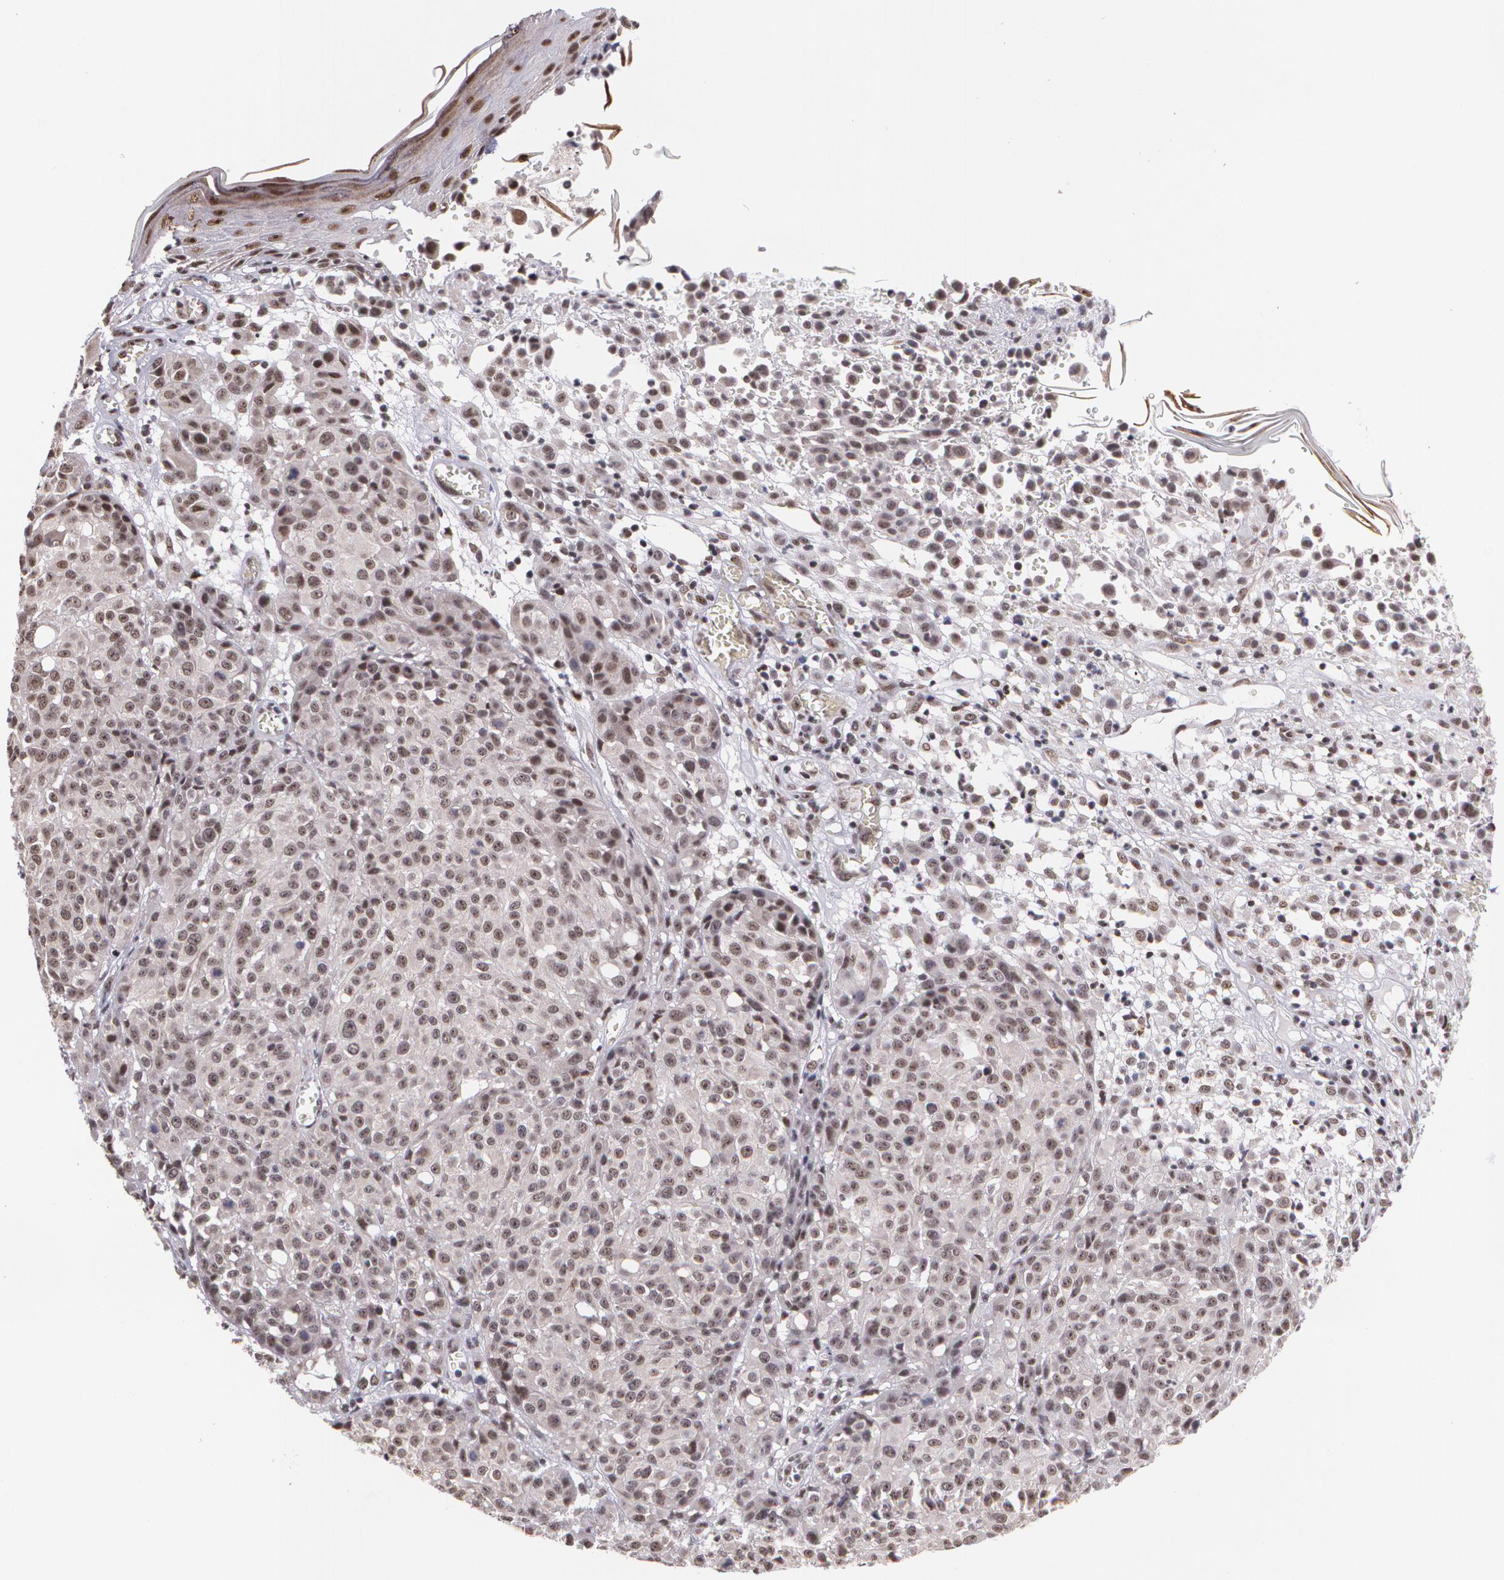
{"staining": {"intensity": "weak", "quantity": ">75%", "location": "cytoplasmic/membranous,nuclear"}, "tissue": "melanoma", "cell_type": "Tumor cells", "image_type": "cancer", "snomed": [{"axis": "morphology", "description": "Malignant melanoma, NOS"}, {"axis": "topography", "description": "Skin"}], "caption": "Protein expression analysis of malignant melanoma demonstrates weak cytoplasmic/membranous and nuclear positivity in about >75% of tumor cells.", "gene": "C6orf15", "patient": {"sex": "female", "age": 49}}